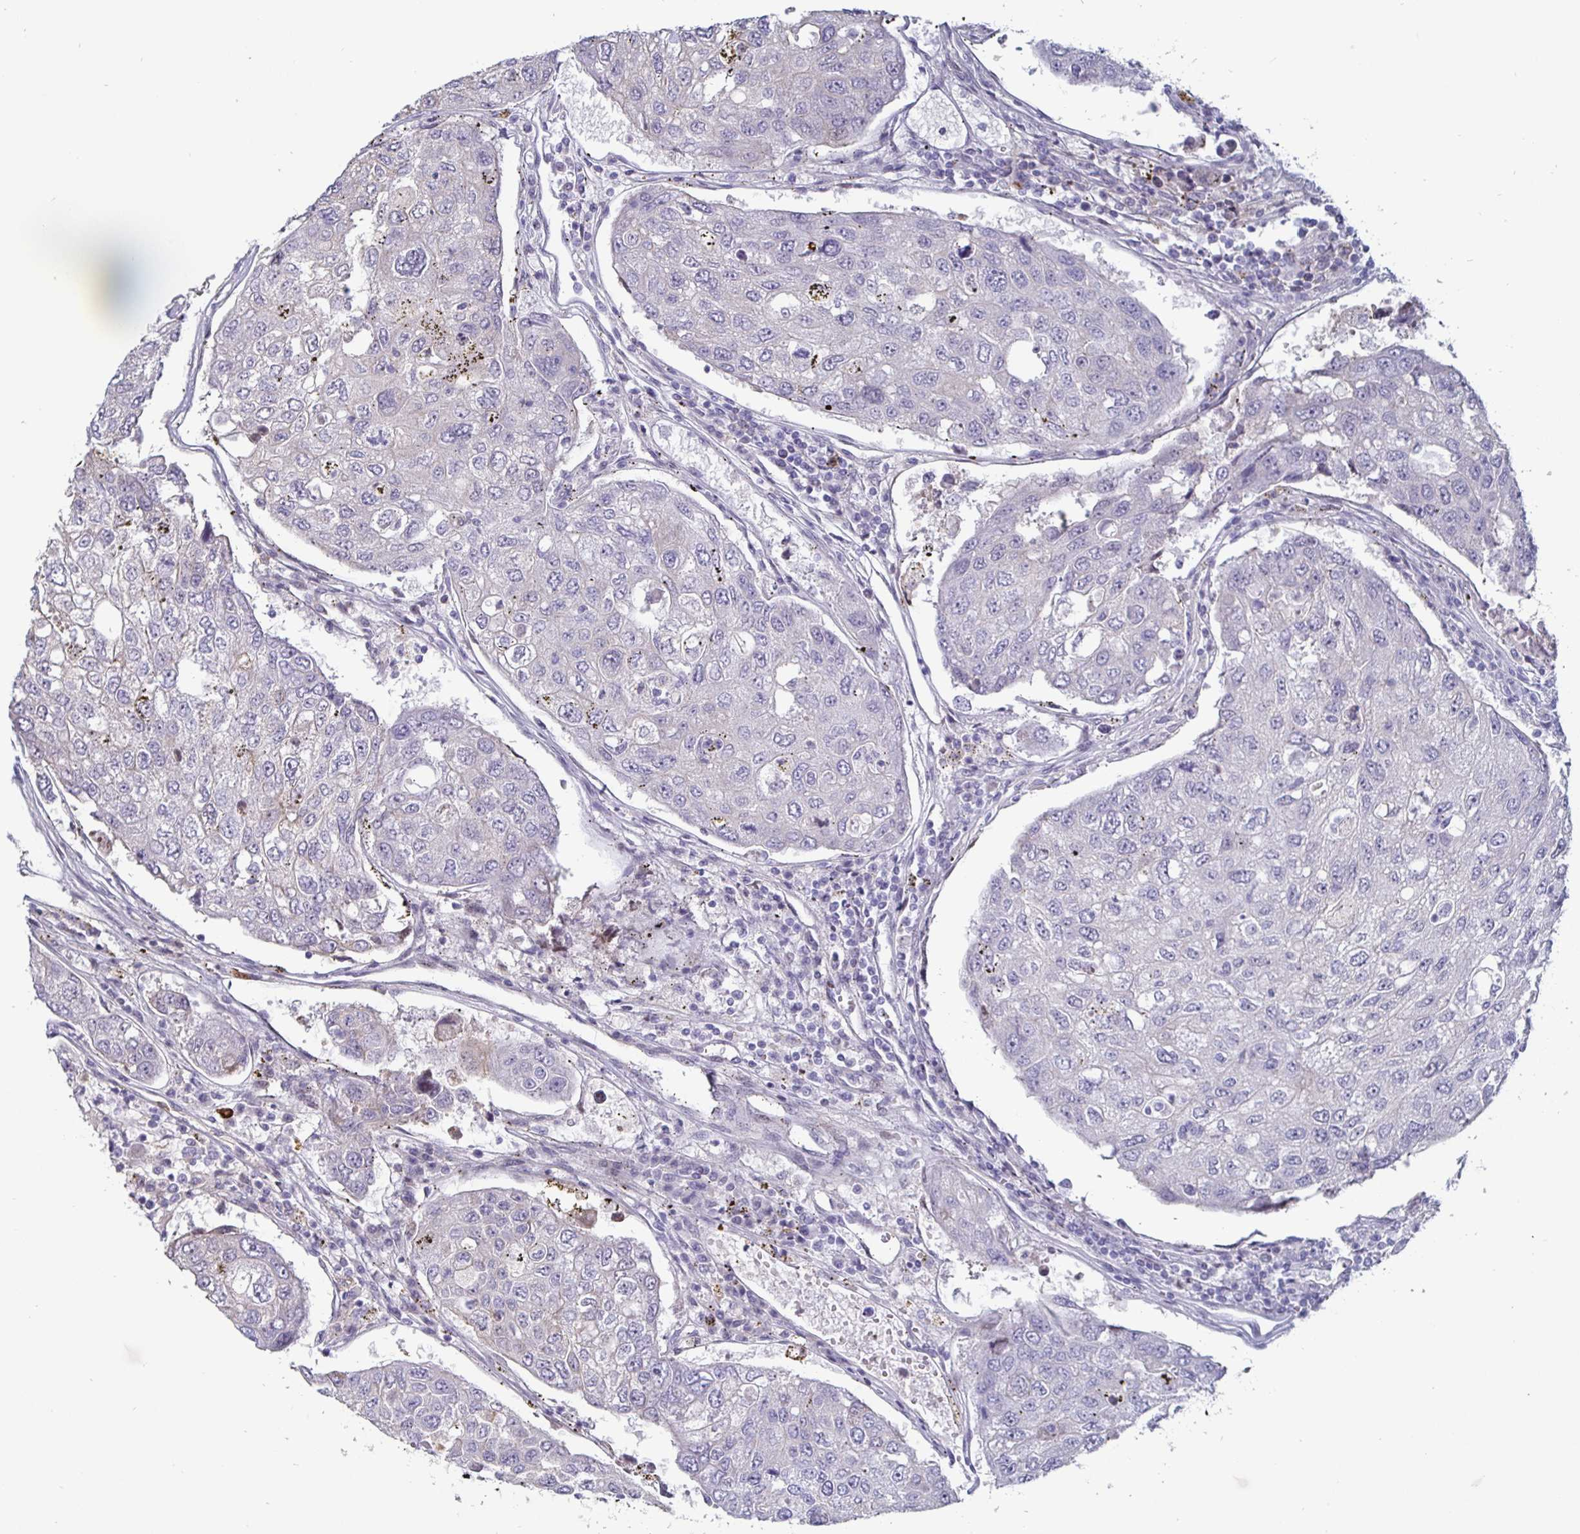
{"staining": {"intensity": "negative", "quantity": "none", "location": "none"}, "tissue": "urothelial cancer", "cell_type": "Tumor cells", "image_type": "cancer", "snomed": [{"axis": "morphology", "description": "Urothelial carcinoma, High grade"}, {"axis": "topography", "description": "Lymph node"}, {"axis": "topography", "description": "Urinary bladder"}], "caption": "Human urothelial carcinoma (high-grade) stained for a protein using immunohistochemistry (IHC) exhibits no expression in tumor cells.", "gene": "OOSP2", "patient": {"sex": "male", "age": 51}}